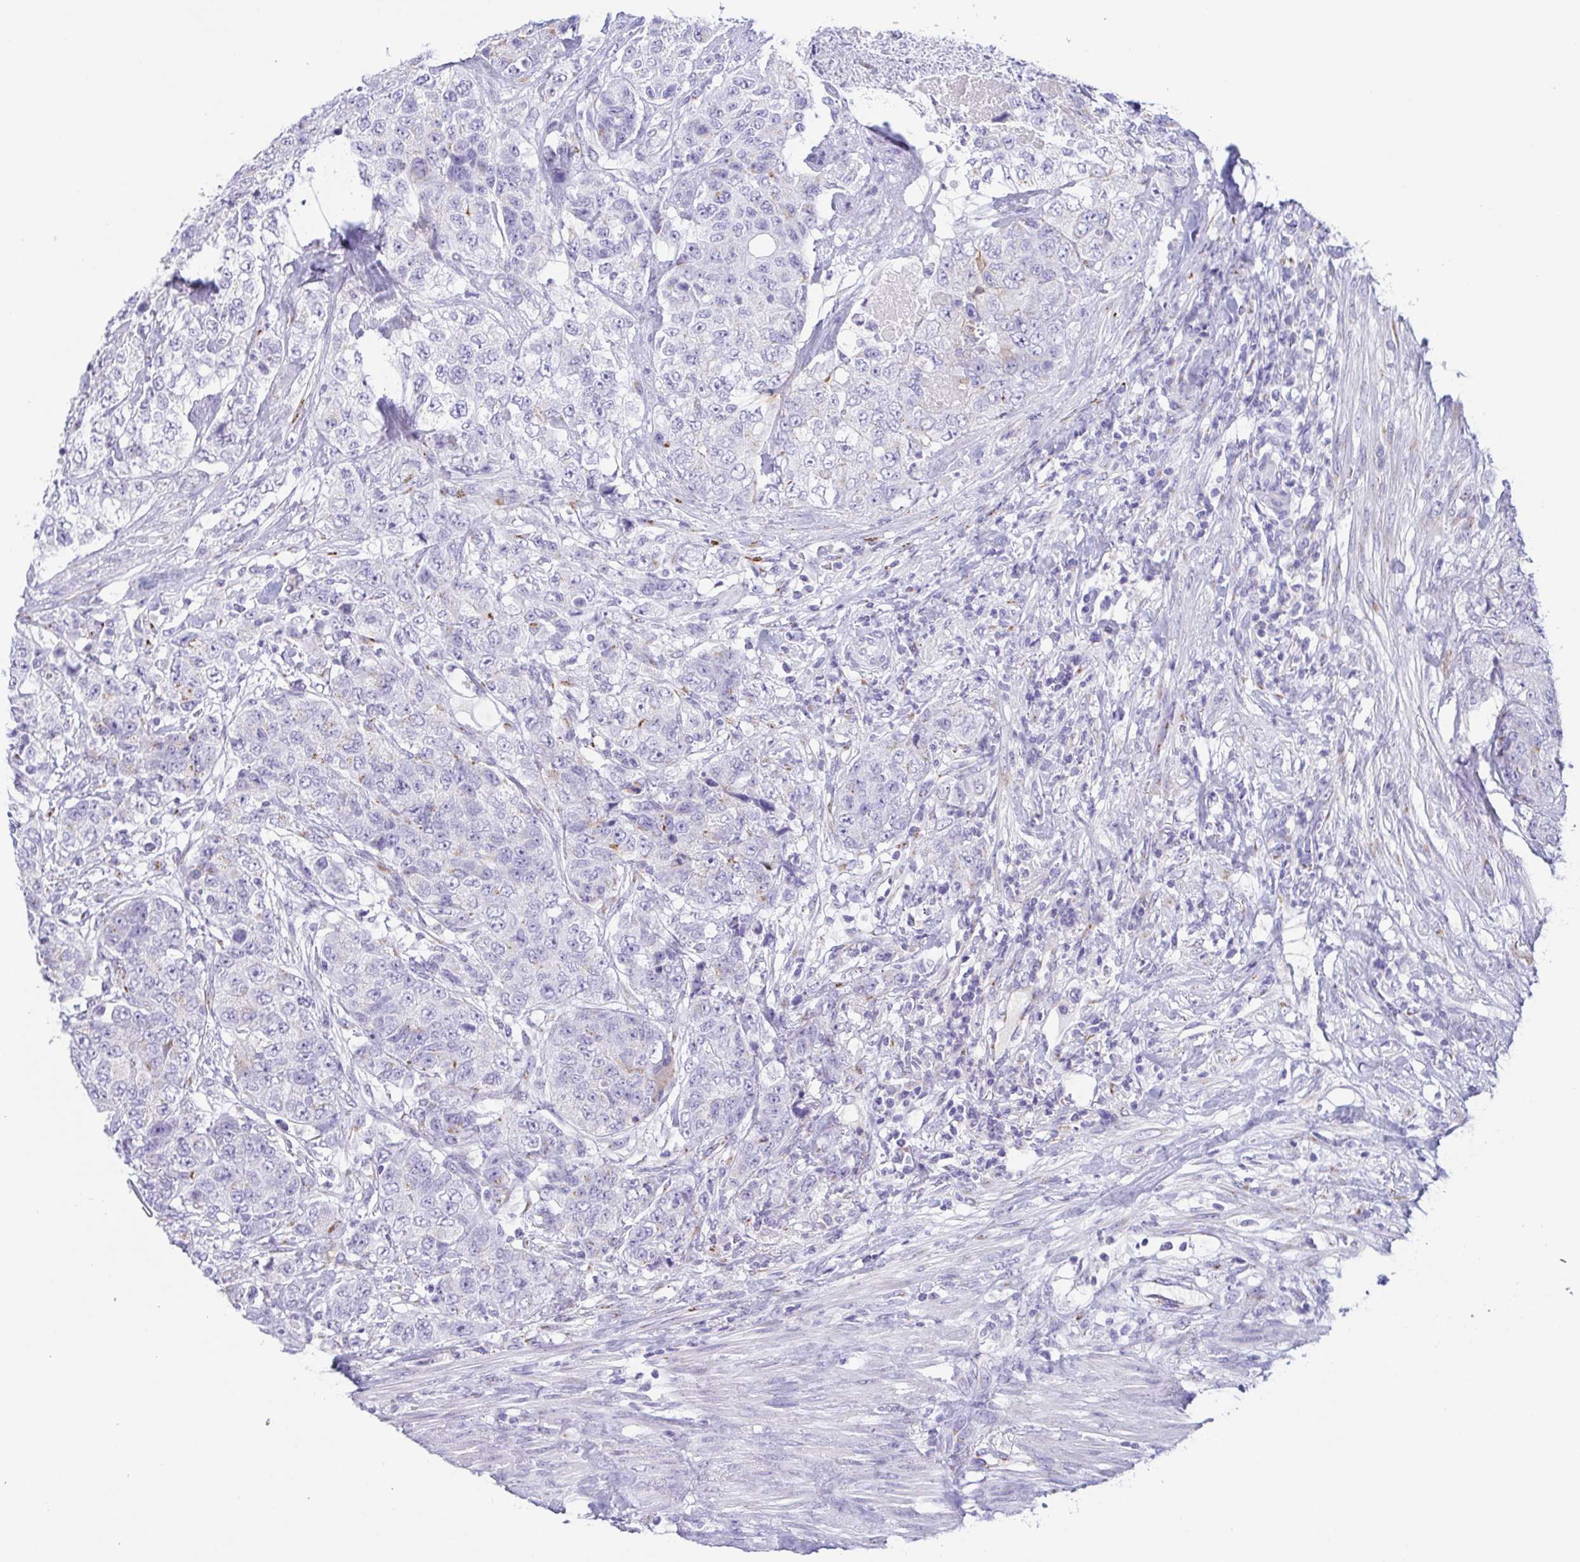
{"staining": {"intensity": "negative", "quantity": "none", "location": "none"}, "tissue": "urothelial cancer", "cell_type": "Tumor cells", "image_type": "cancer", "snomed": [{"axis": "morphology", "description": "Urothelial carcinoma, High grade"}, {"axis": "topography", "description": "Urinary bladder"}], "caption": "Urothelial carcinoma (high-grade) was stained to show a protein in brown. There is no significant staining in tumor cells.", "gene": "LDLRAD1", "patient": {"sex": "female", "age": 78}}